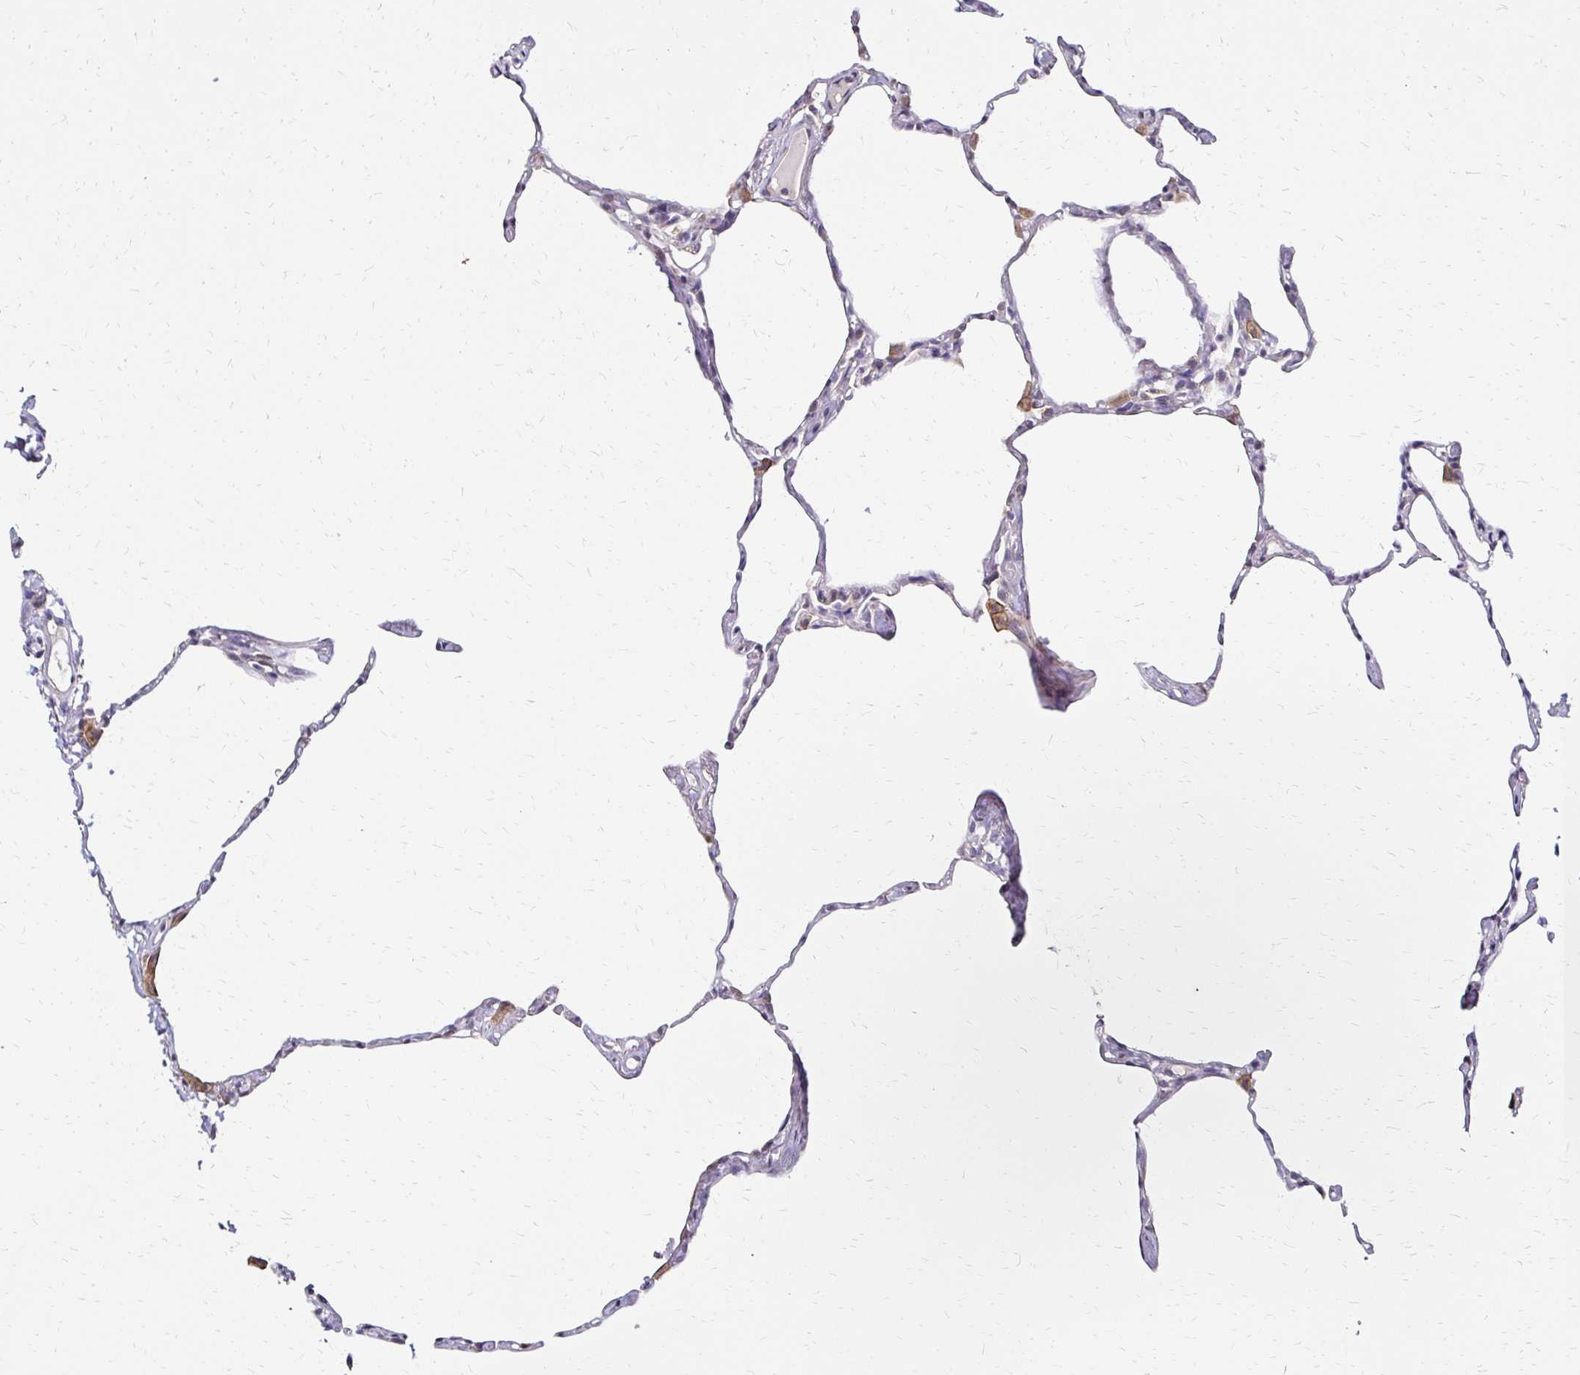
{"staining": {"intensity": "negative", "quantity": "none", "location": "none"}, "tissue": "lung", "cell_type": "Alveolar cells", "image_type": "normal", "snomed": [{"axis": "morphology", "description": "Normal tissue, NOS"}, {"axis": "topography", "description": "Lung"}], "caption": "This is an IHC histopathology image of benign lung. There is no staining in alveolar cells.", "gene": "PRIMA1", "patient": {"sex": "male", "age": 65}}